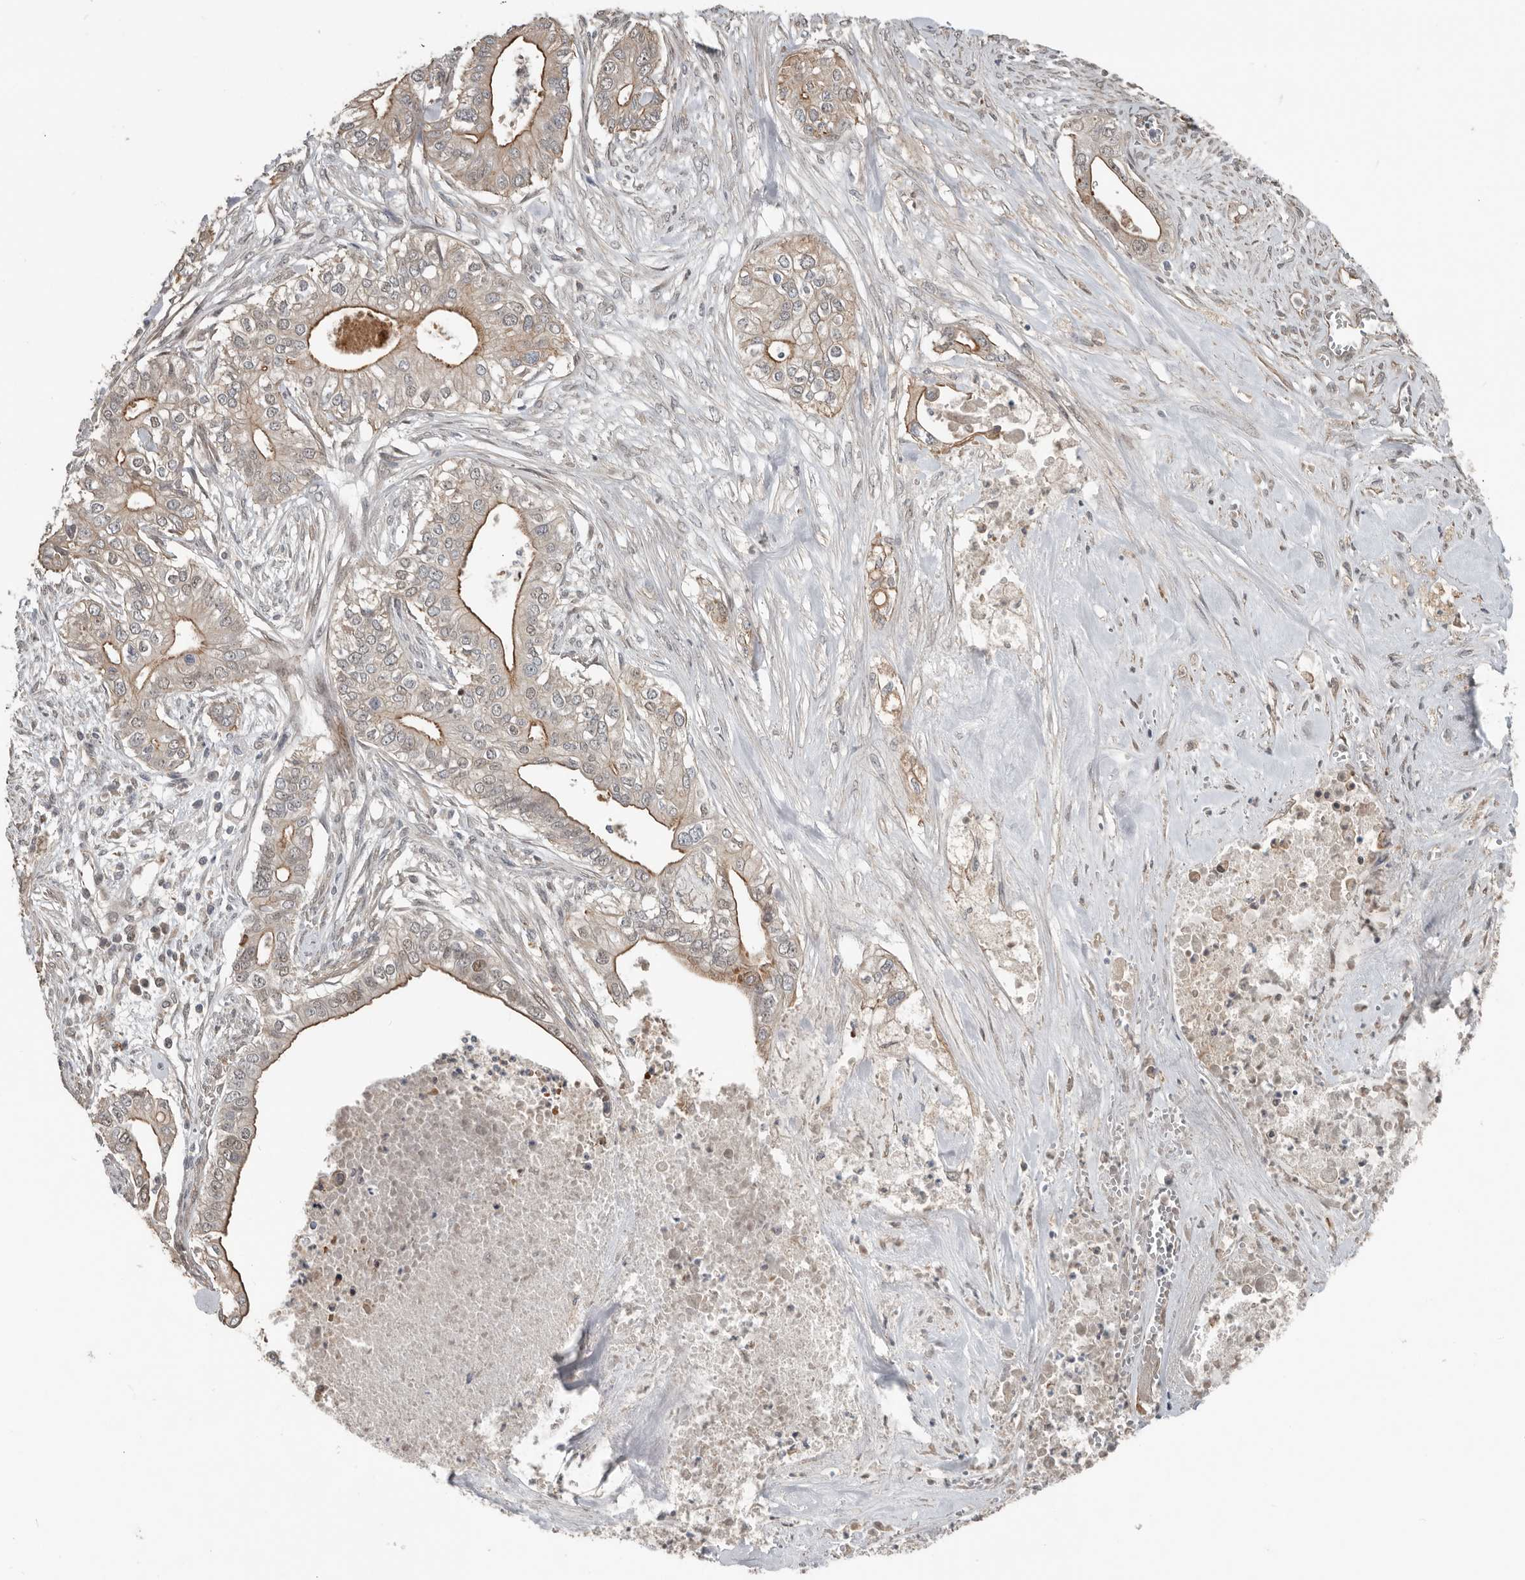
{"staining": {"intensity": "moderate", "quantity": "25%-75%", "location": "cytoplasmic/membranous"}, "tissue": "pancreatic cancer", "cell_type": "Tumor cells", "image_type": "cancer", "snomed": [{"axis": "morphology", "description": "Adenocarcinoma, NOS"}, {"axis": "topography", "description": "Pancreas"}], "caption": "Immunohistochemistry histopathology image of neoplastic tissue: human adenocarcinoma (pancreatic) stained using IHC reveals medium levels of moderate protein expression localized specifically in the cytoplasmic/membranous of tumor cells, appearing as a cytoplasmic/membranous brown color.", "gene": "YOD1", "patient": {"sex": "female", "age": 78}}